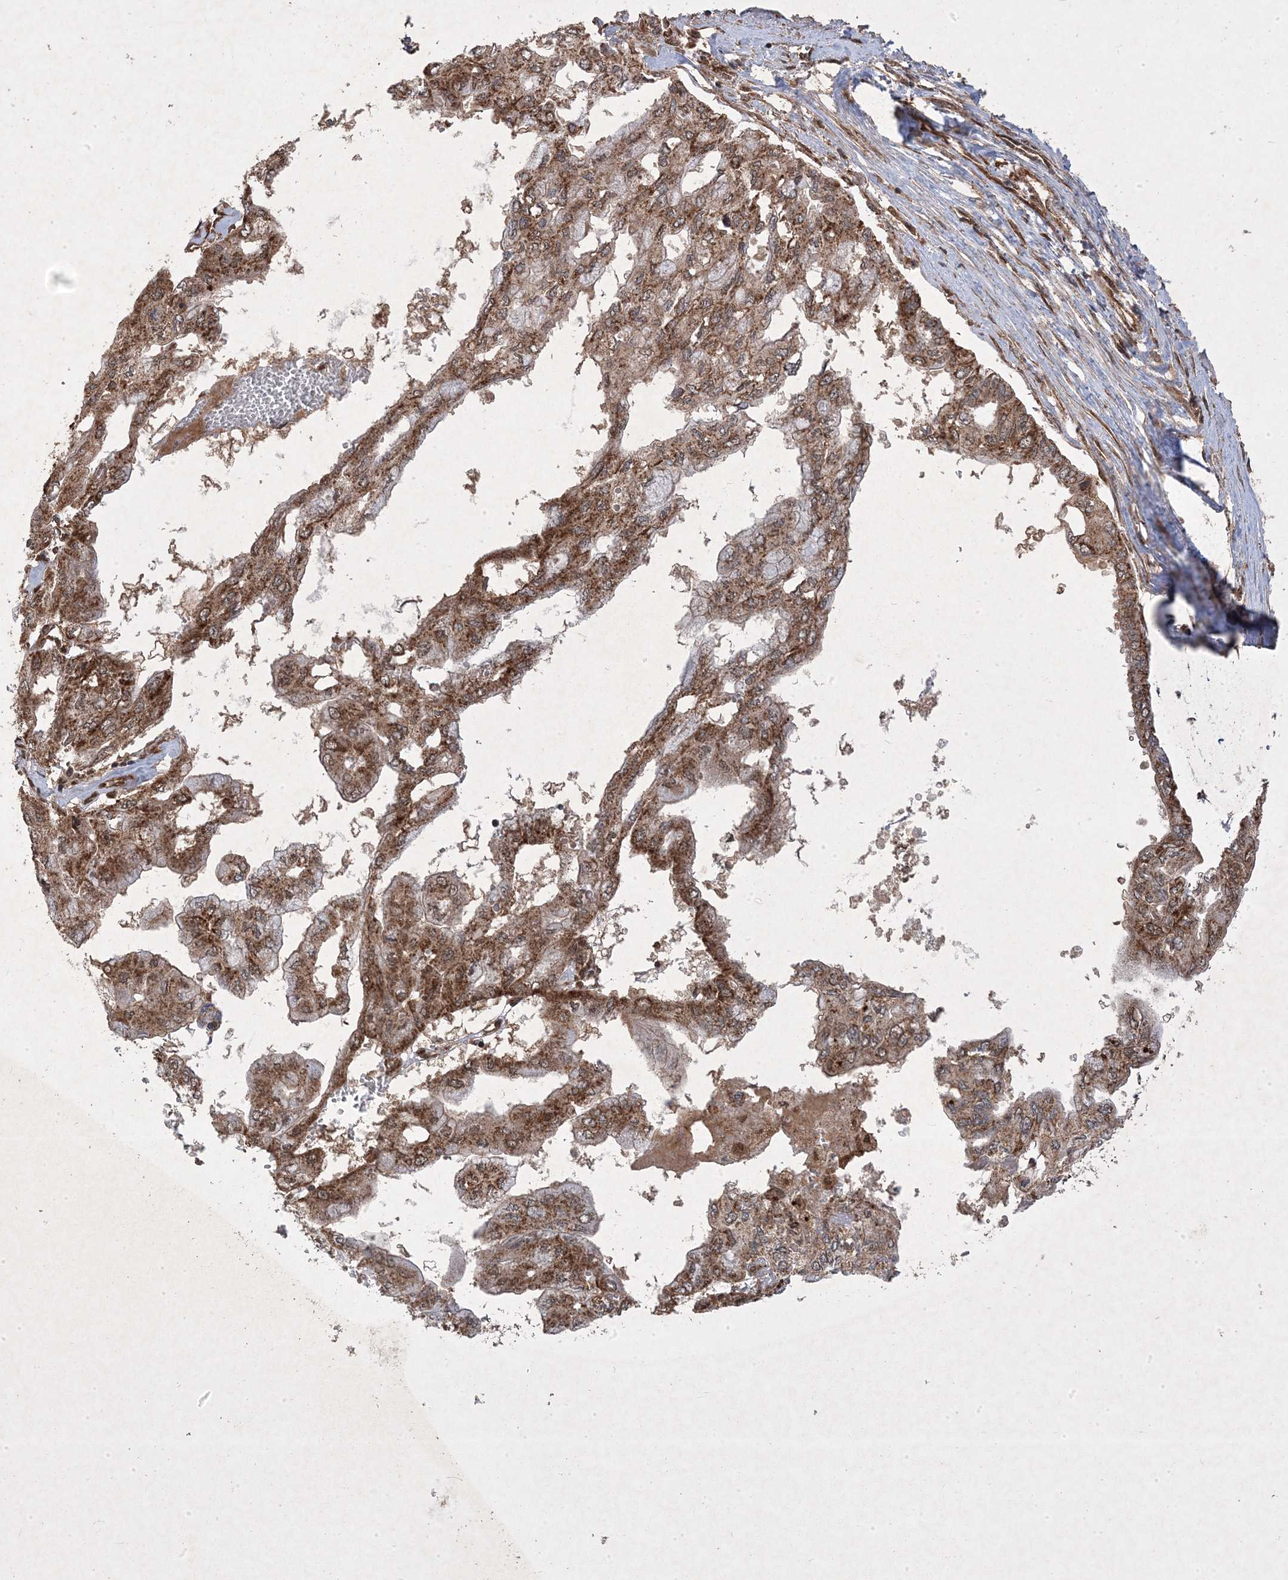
{"staining": {"intensity": "moderate", "quantity": ">75%", "location": "cytoplasmic/membranous,nuclear"}, "tissue": "pancreatic cancer", "cell_type": "Tumor cells", "image_type": "cancer", "snomed": [{"axis": "morphology", "description": "Adenocarcinoma, NOS"}, {"axis": "topography", "description": "Pancreas"}], "caption": "The photomicrograph exhibits staining of pancreatic cancer (adenocarcinoma), revealing moderate cytoplasmic/membranous and nuclear protein staining (brown color) within tumor cells. The protein is stained brown, and the nuclei are stained in blue (DAB IHC with brightfield microscopy, high magnification).", "gene": "PLEKHM2", "patient": {"sex": "male", "age": 51}}